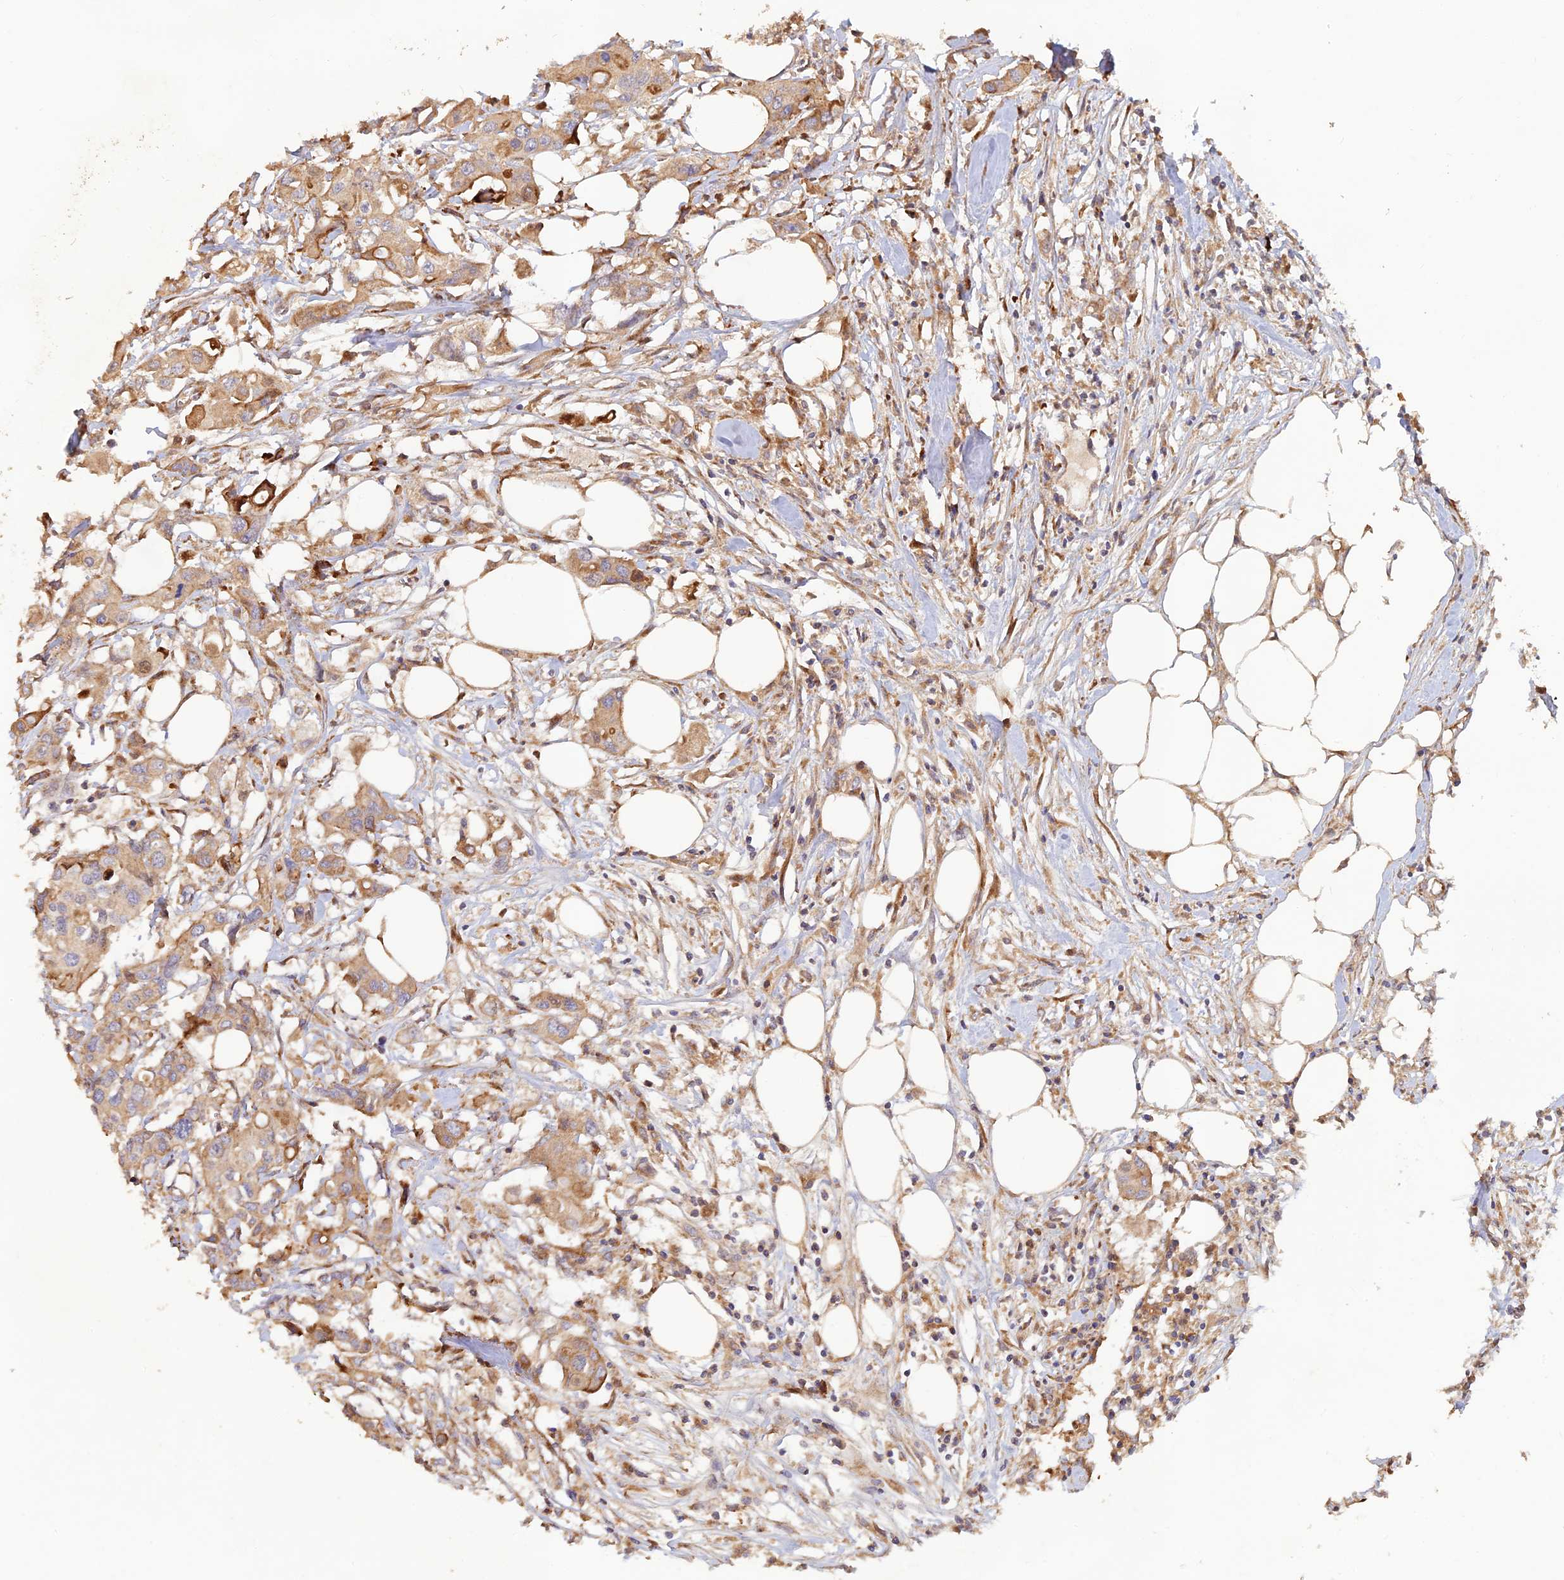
{"staining": {"intensity": "moderate", "quantity": ">75%", "location": "cytoplasmic/membranous"}, "tissue": "colorectal cancer", "cell_type": "Tumor cells", "image_type": "cancer", "snomed": [{"axis": "morphology", "description": "Adenocarcinoma, NOS"}, {"axis": "topography", "description": "Colon"}], "caption": "Moderate cytoplasmic/membranous staining is identified in approximately >75% of tumor cells in adenocarcinoma (colorectal).", "gene": "GMCL1", "patient": {"sex": "male", "age": 77}}